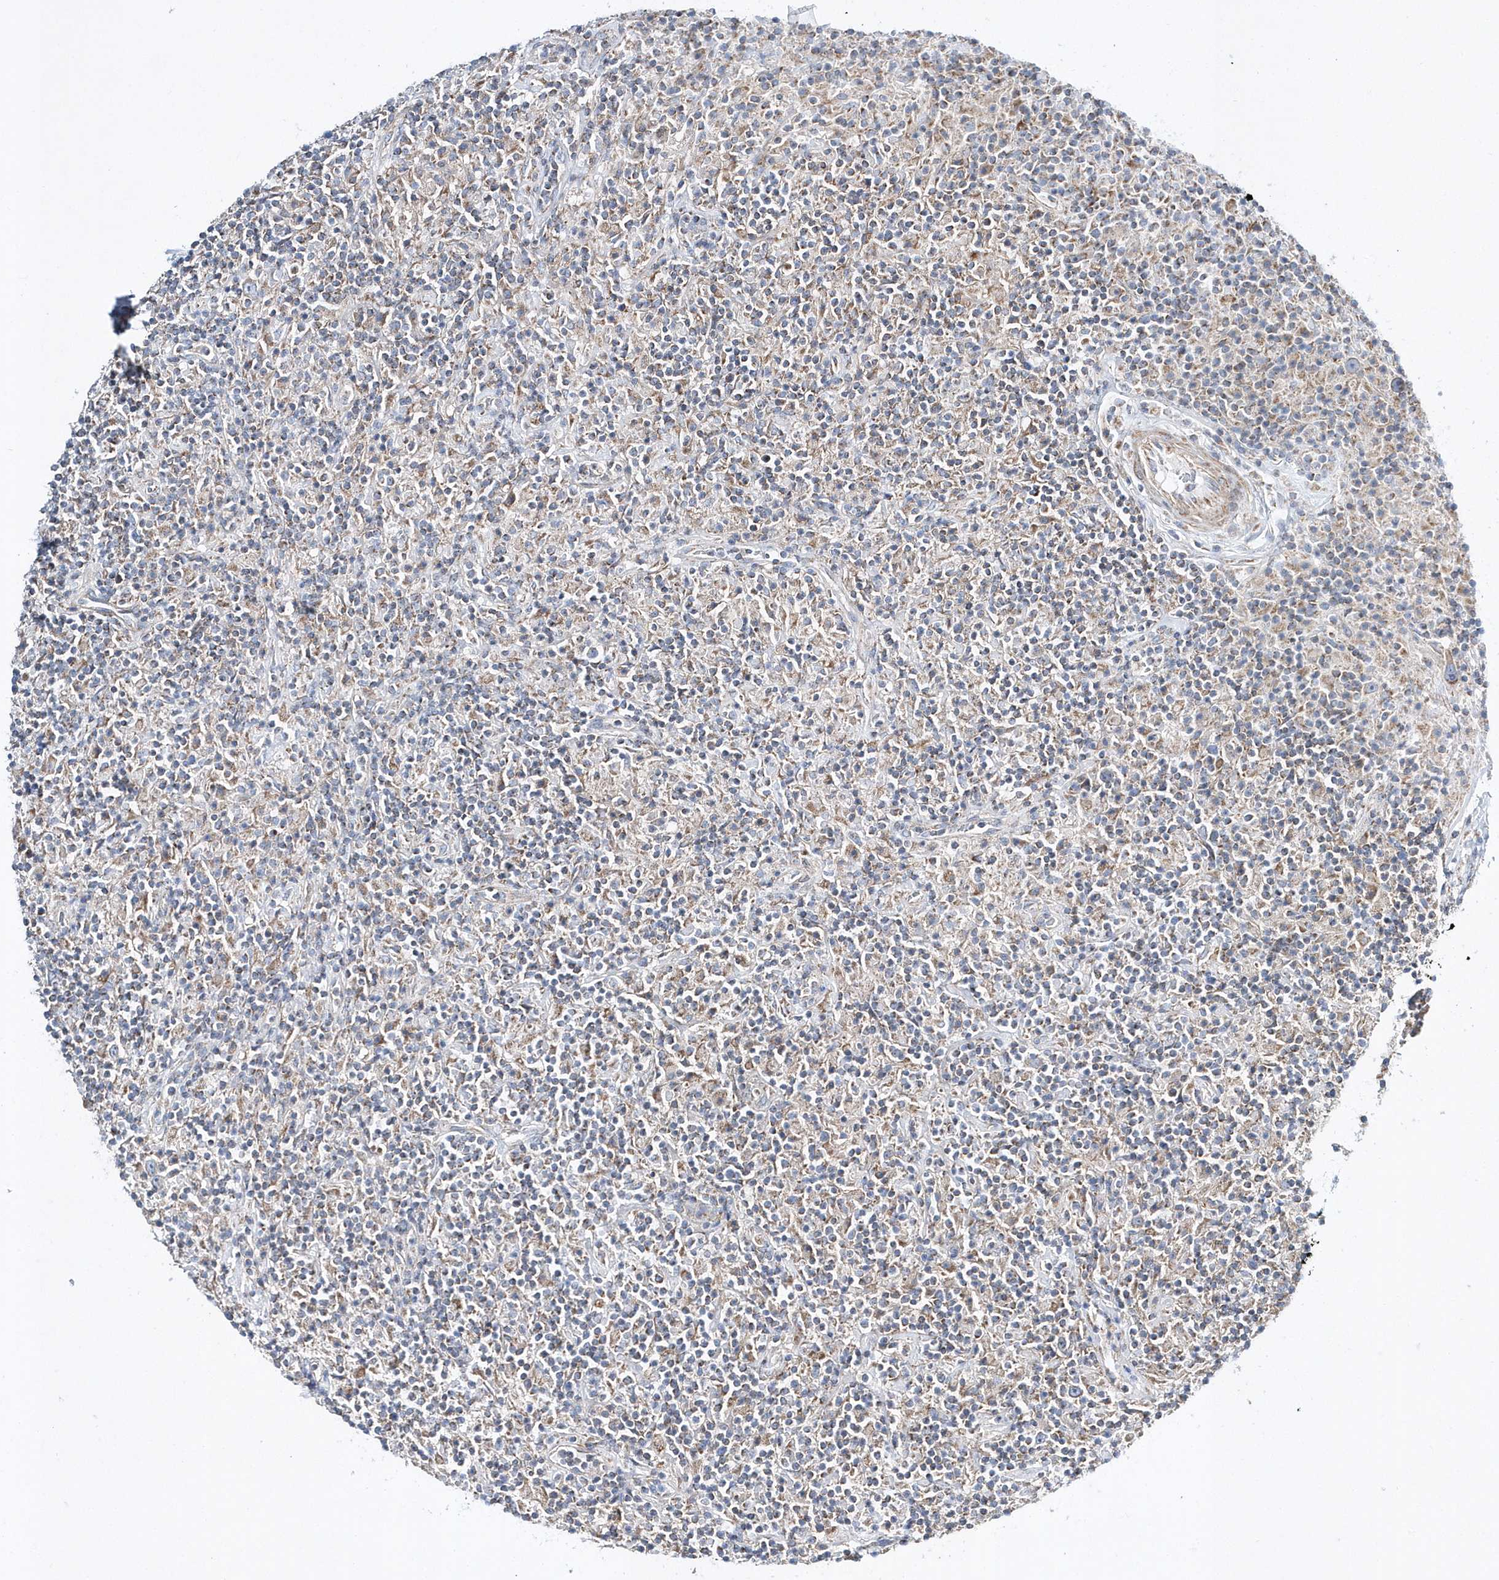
{"staining": {"intensity": "weak", "quantity": "25%-75%", "location": "cytoplasmic/membranous"}, "tissue": "lymphoma", "cell_type": "Tumor cells", "image_type": "cancer", "snomed": [{"axis": "morphology", "description": "Hodgkin's disease, NOS"}, {"axis": "topography", "description": "Lymph node"}], "caption": "This is a histology image of immunohistochemistry (IHC) staining of lymphoma, which shows weak positivity in the cytoplasmic/membranous of tumor cells.", "gene": "OPA1", "patient": {"sex": "male", "age": 70}}